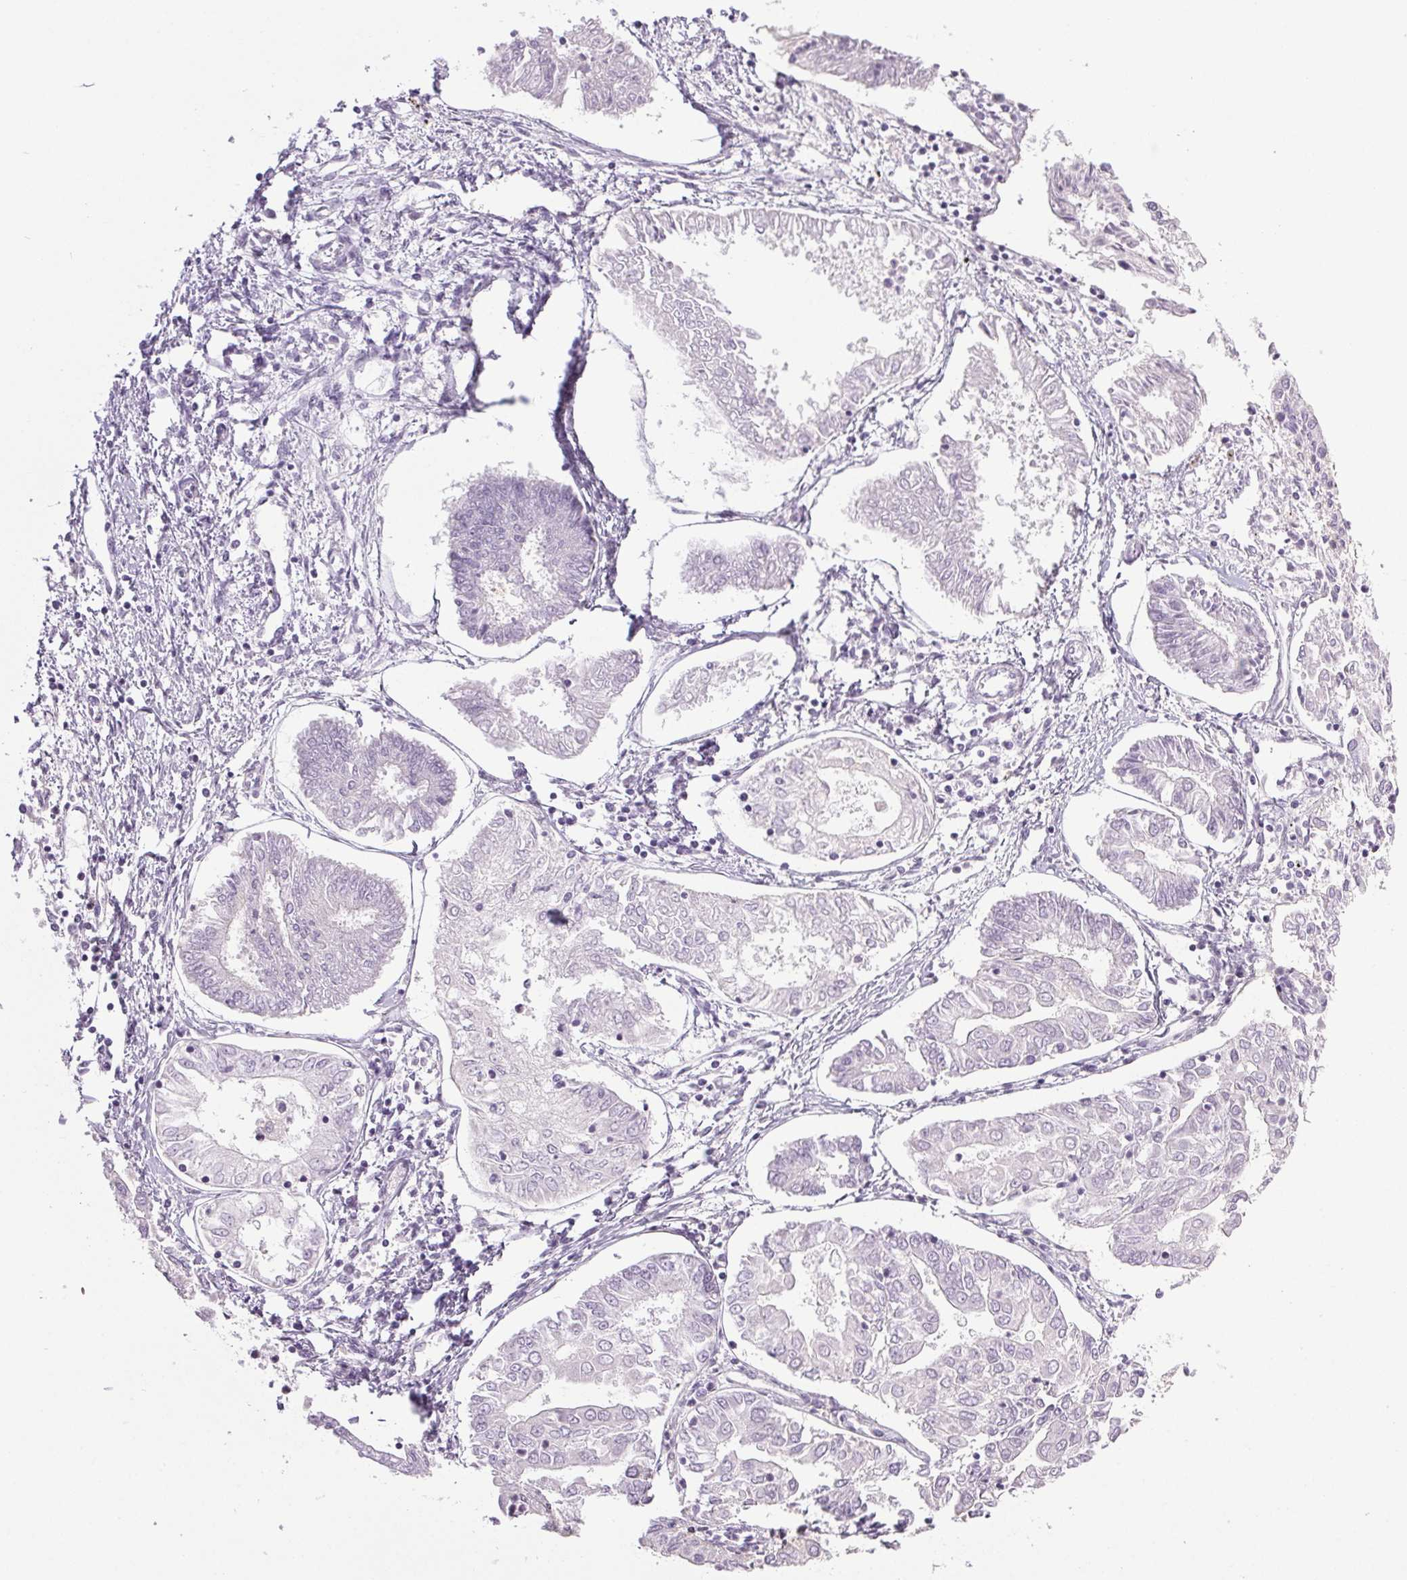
{"staining": {"intensity": "negative", "quantity": "none", "location": "none"}, "tissue": "endometrial cancer", "cell_type": "Tumor cells", "image_type": "cancer", "snomed": [{"axis": "morphology", "description": "Adenocarcinoma, NOS"}, {"axis": "topography", "description": "Endometrium"}], "caption": "An IHC micrograph of endometrial cancer is shown. There is no staining in tumor cells of endometrial cancer.", "gene": "COL7A1", "patient": {"sex": "female", "age": 68}}